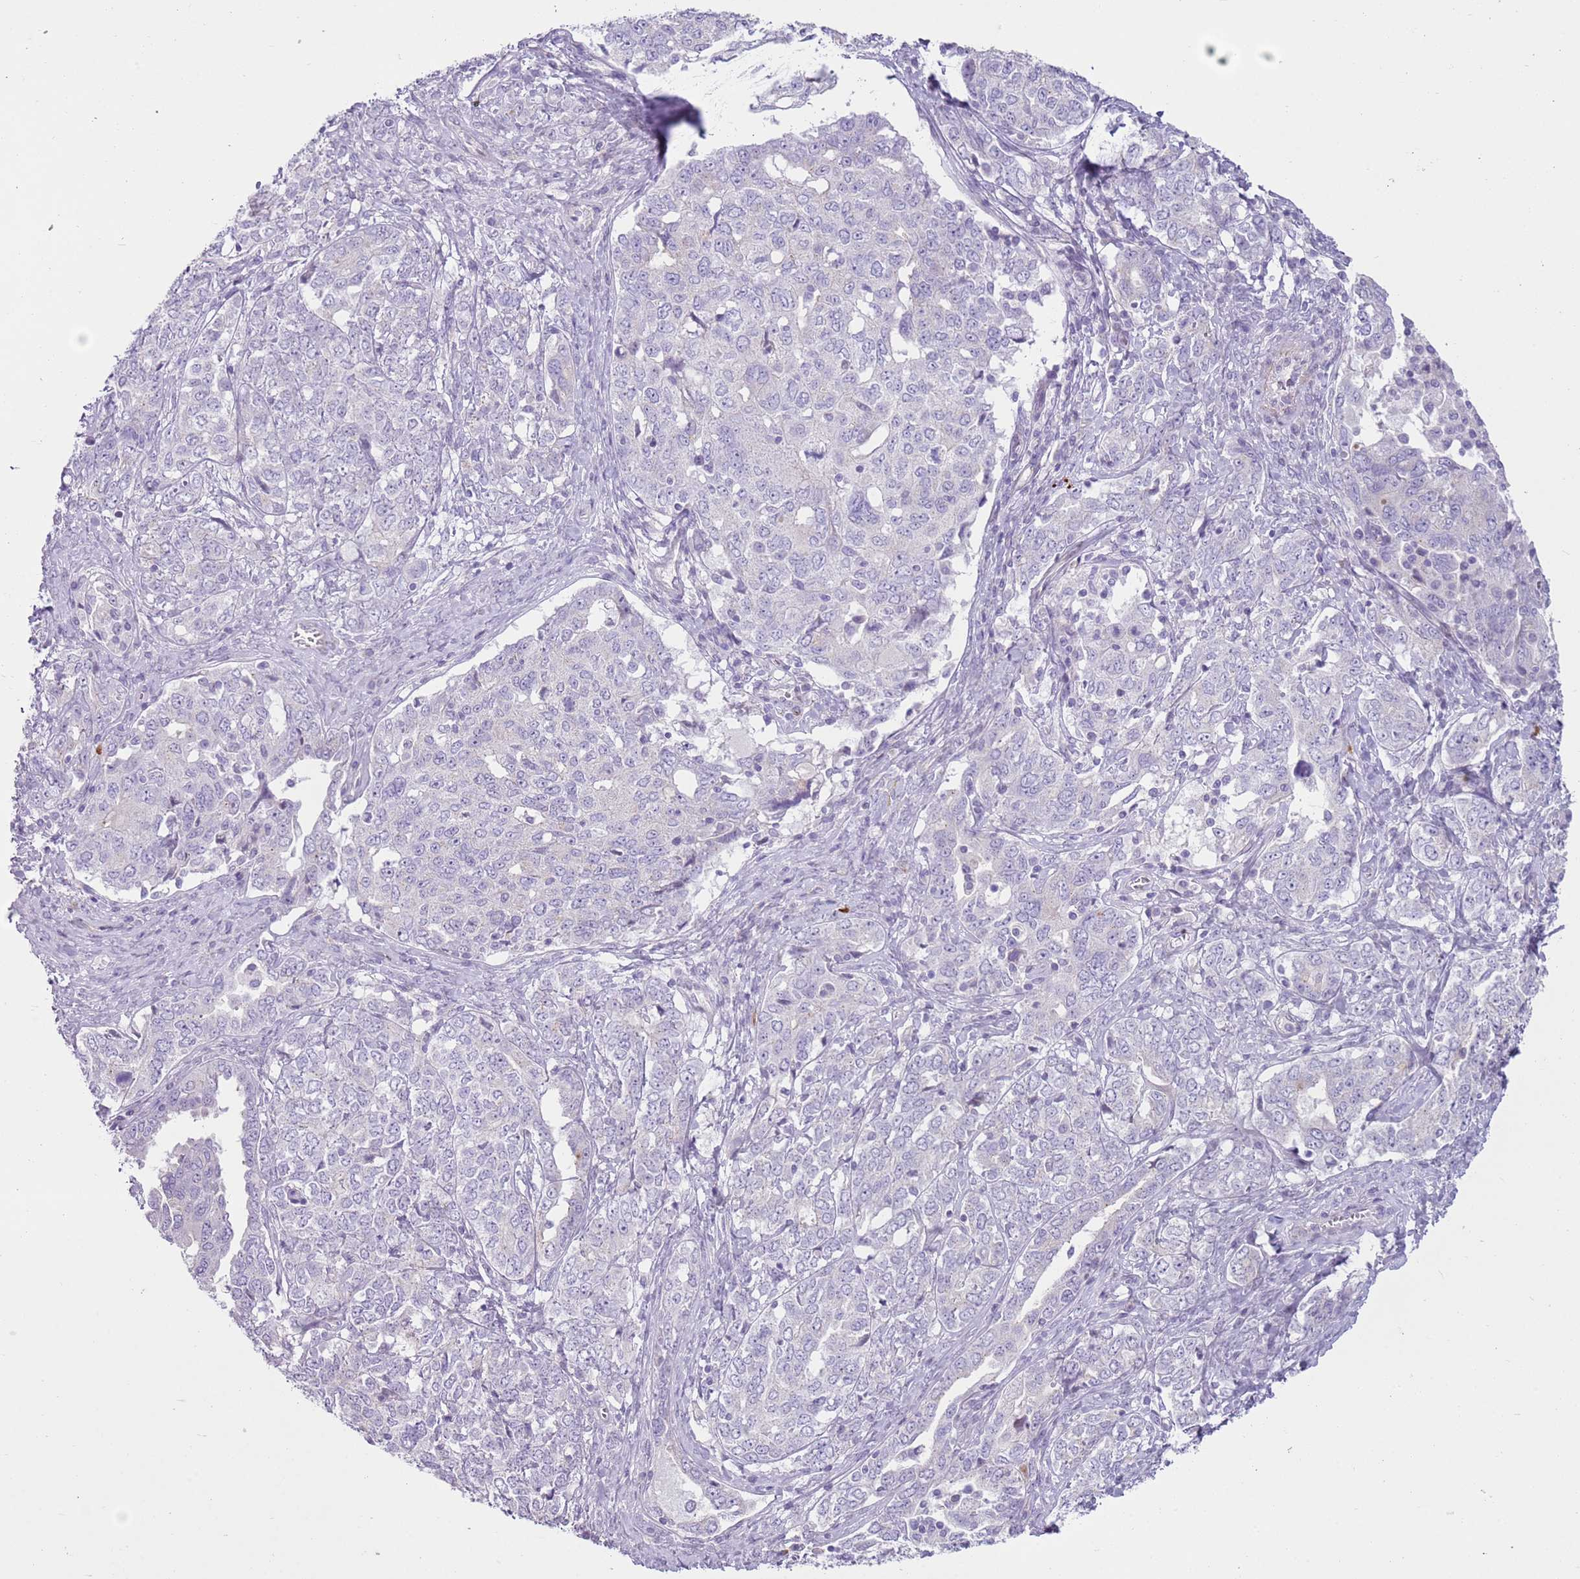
{"staining": {"intensity": "negative", "quantity": "none", "location": "none"}, "tissue": "ovarian cancer", "cell_type": "Tumor cells", "image_type": "cancer", "snomed": [{"axis": "morphology", "description": "Carcinoma, endometroid"}, {"axis": "topography", "description": "Ovary"}], "caption": "DAB immunohistochemical staining of human ovarian endometroid carcinoma exhibits no significant expression in tumor cells. (DAB immunohistochemistry (IHC), high magnification).", "gene": "ZNF239", "patient": {"sex": "female", "age": 62}}